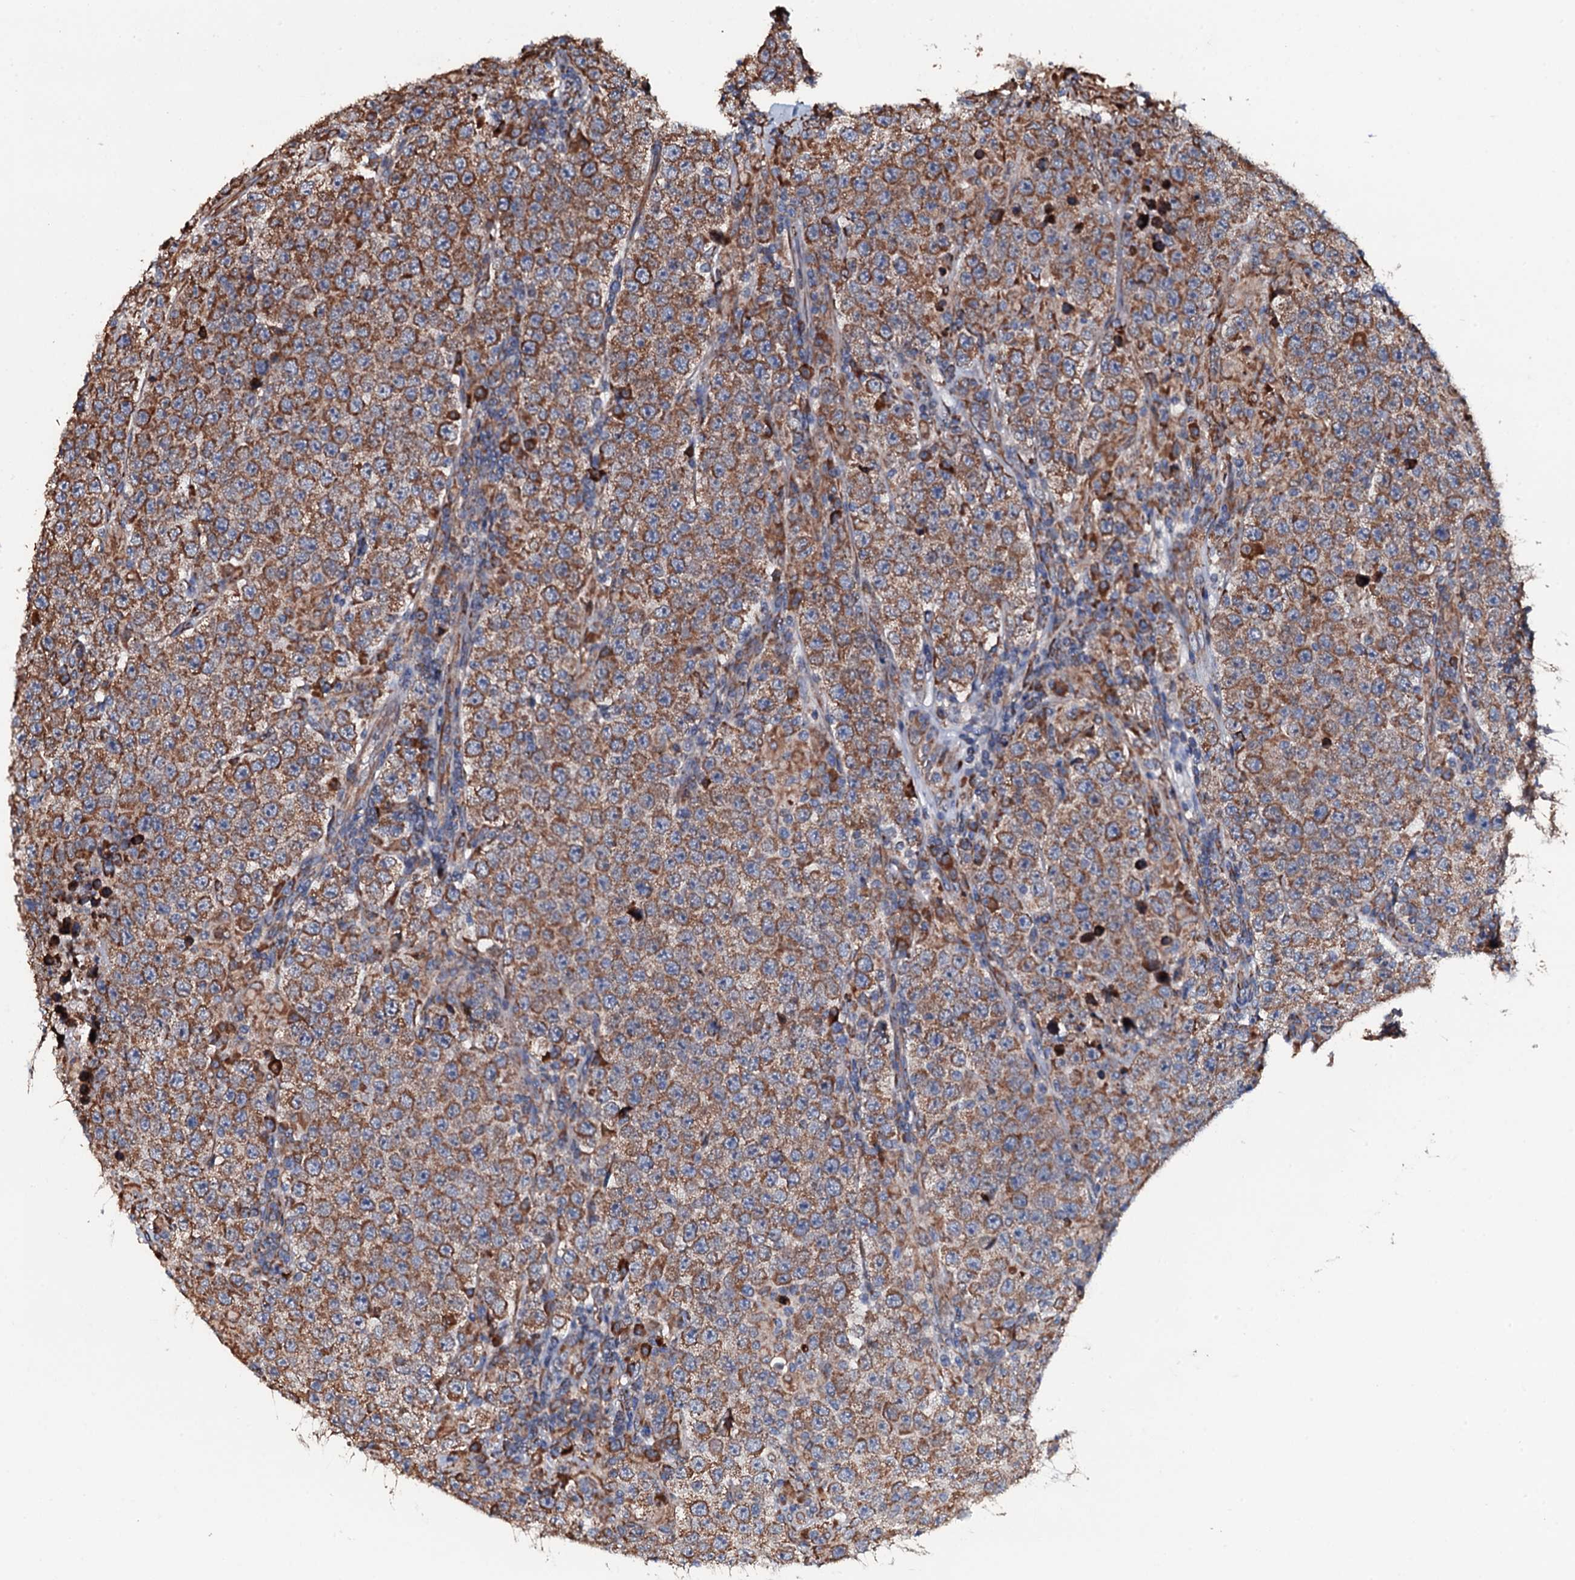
{"staining": {"intensity": "moderate", "quantity": ">75%", "location": "cytoplasmic/membranous"}, "tissue": "testis cancer", "cell_type": "Tumor cells", "image_type": "cancer", "snomed": [{"axis": "morphology", "description": "Normal tissue, NOS"}, {"axis": "morphology", "description": "Urothelial carcinoma, High grade"}, {"axis": "morphology", "description": "Seminoma, NOS"}, {"axis": "morphology", "description": "Carcinoma, Embryonal, NOS"}, {"axis": "topography", "description": "Urinary bladder"}, {"axis": "topography", "description": "Testis"}], "caption": "Immunohistochemistry (IHC) image of testis high-grade urothelial carcinoma stained for a protein (brown), which displays medium levels of moderate cytoplasmic/membranous positivity in about >75% of tumor cells.", "gene": "RAB12", "patient": {"sex": "male", "age": 41}}